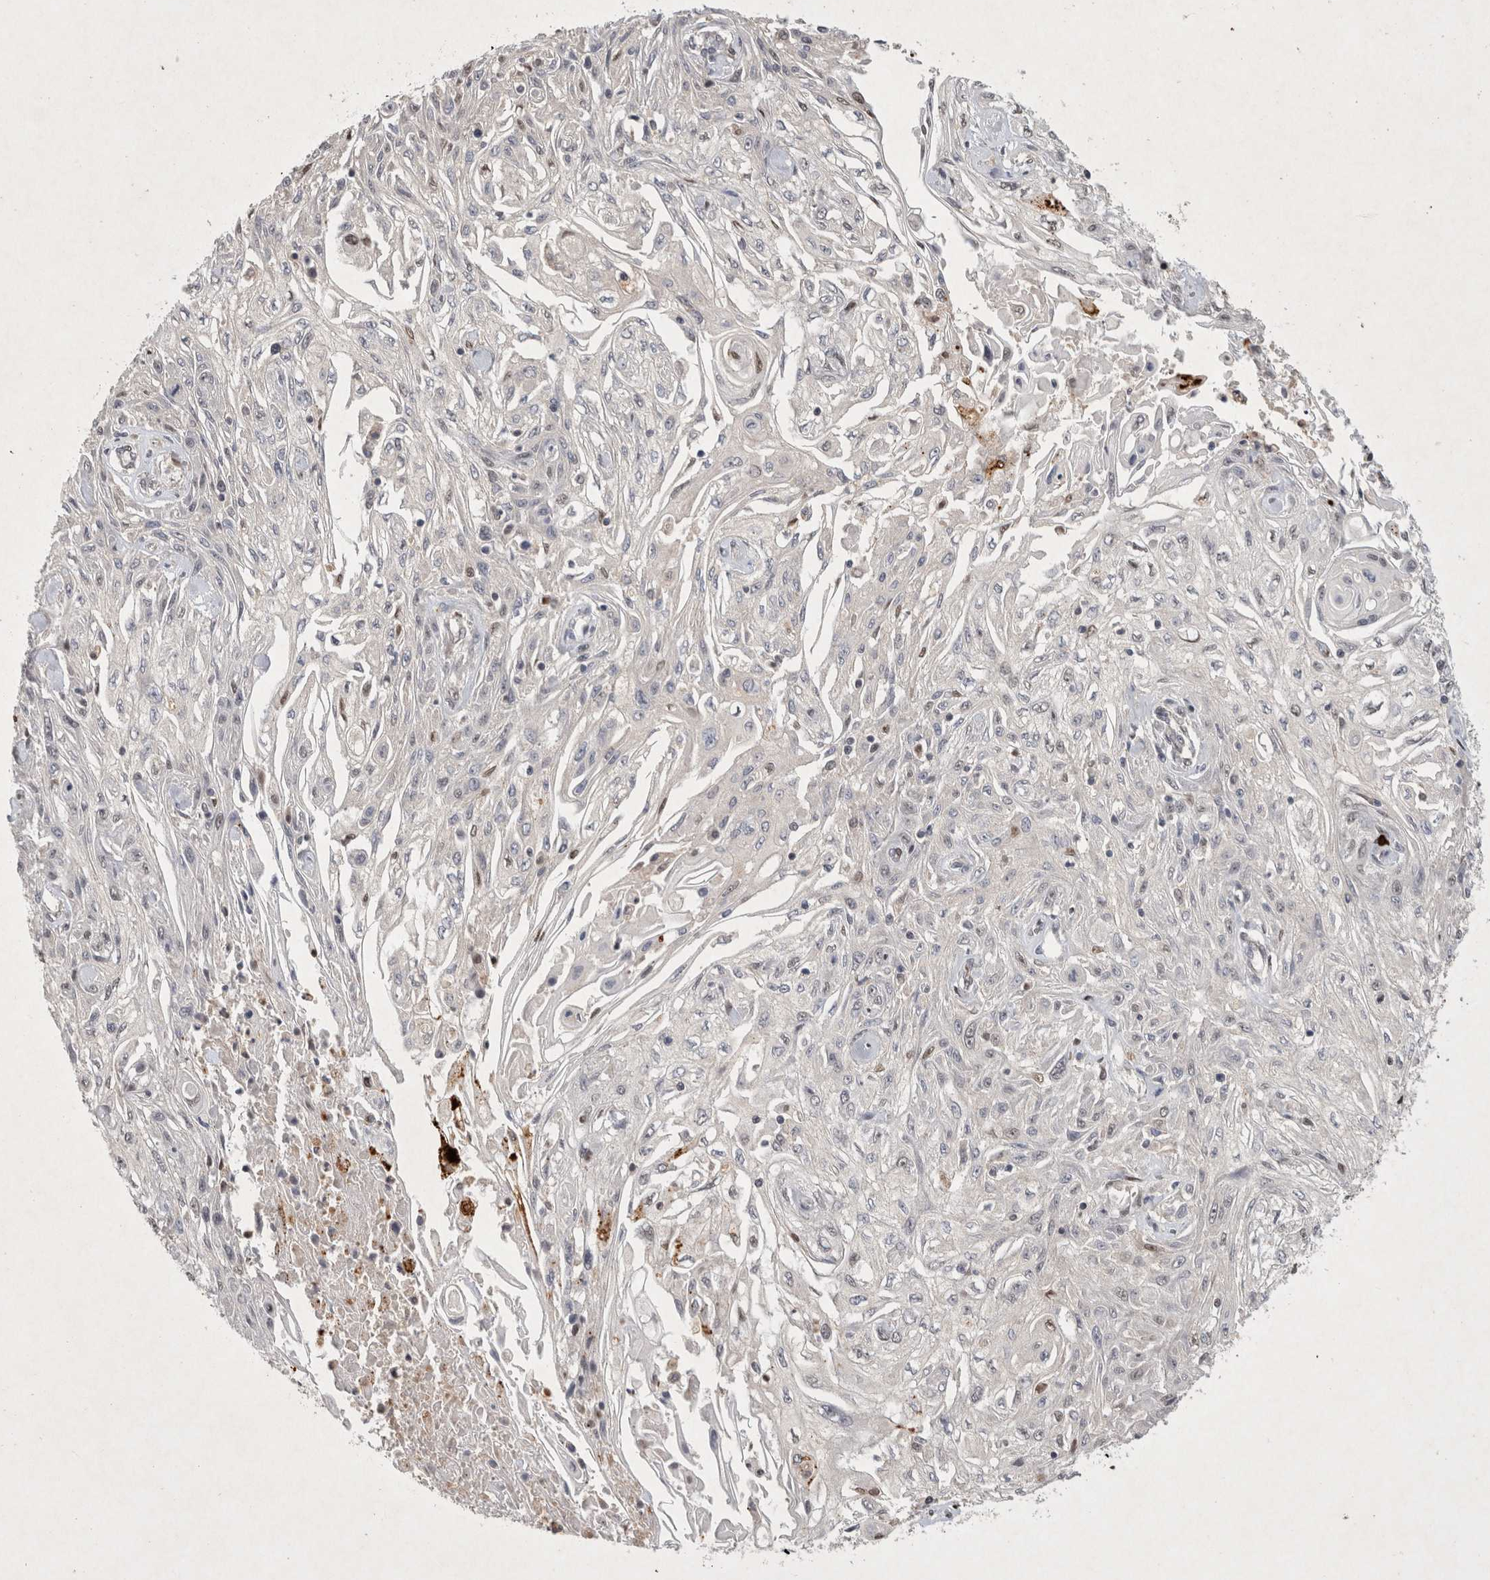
{"staining": {"intensity": "negative", "quantity": "none", "location": "none"}, "tissue": "skin cancer", "cell_type": "Tumor cells", "image_type": "cancer", "snomed": [{"axis": "morphology", "description": "Squamous cell carcinoma, NOS"}, {"axis": "morphology", "description": "Squamous cell carcinoma, metastatic, NOS"}, {"axis": "topography", "description": "Skin"}, {"axis": "topography", "description": "Lymph node"}], "caption": "The image displays no significant expression in tumor cells of skin cancer (metastatic squamous cell carcinoma).", "gene": "XRCC5", "patient": {"sex": "male", "age": 75}}